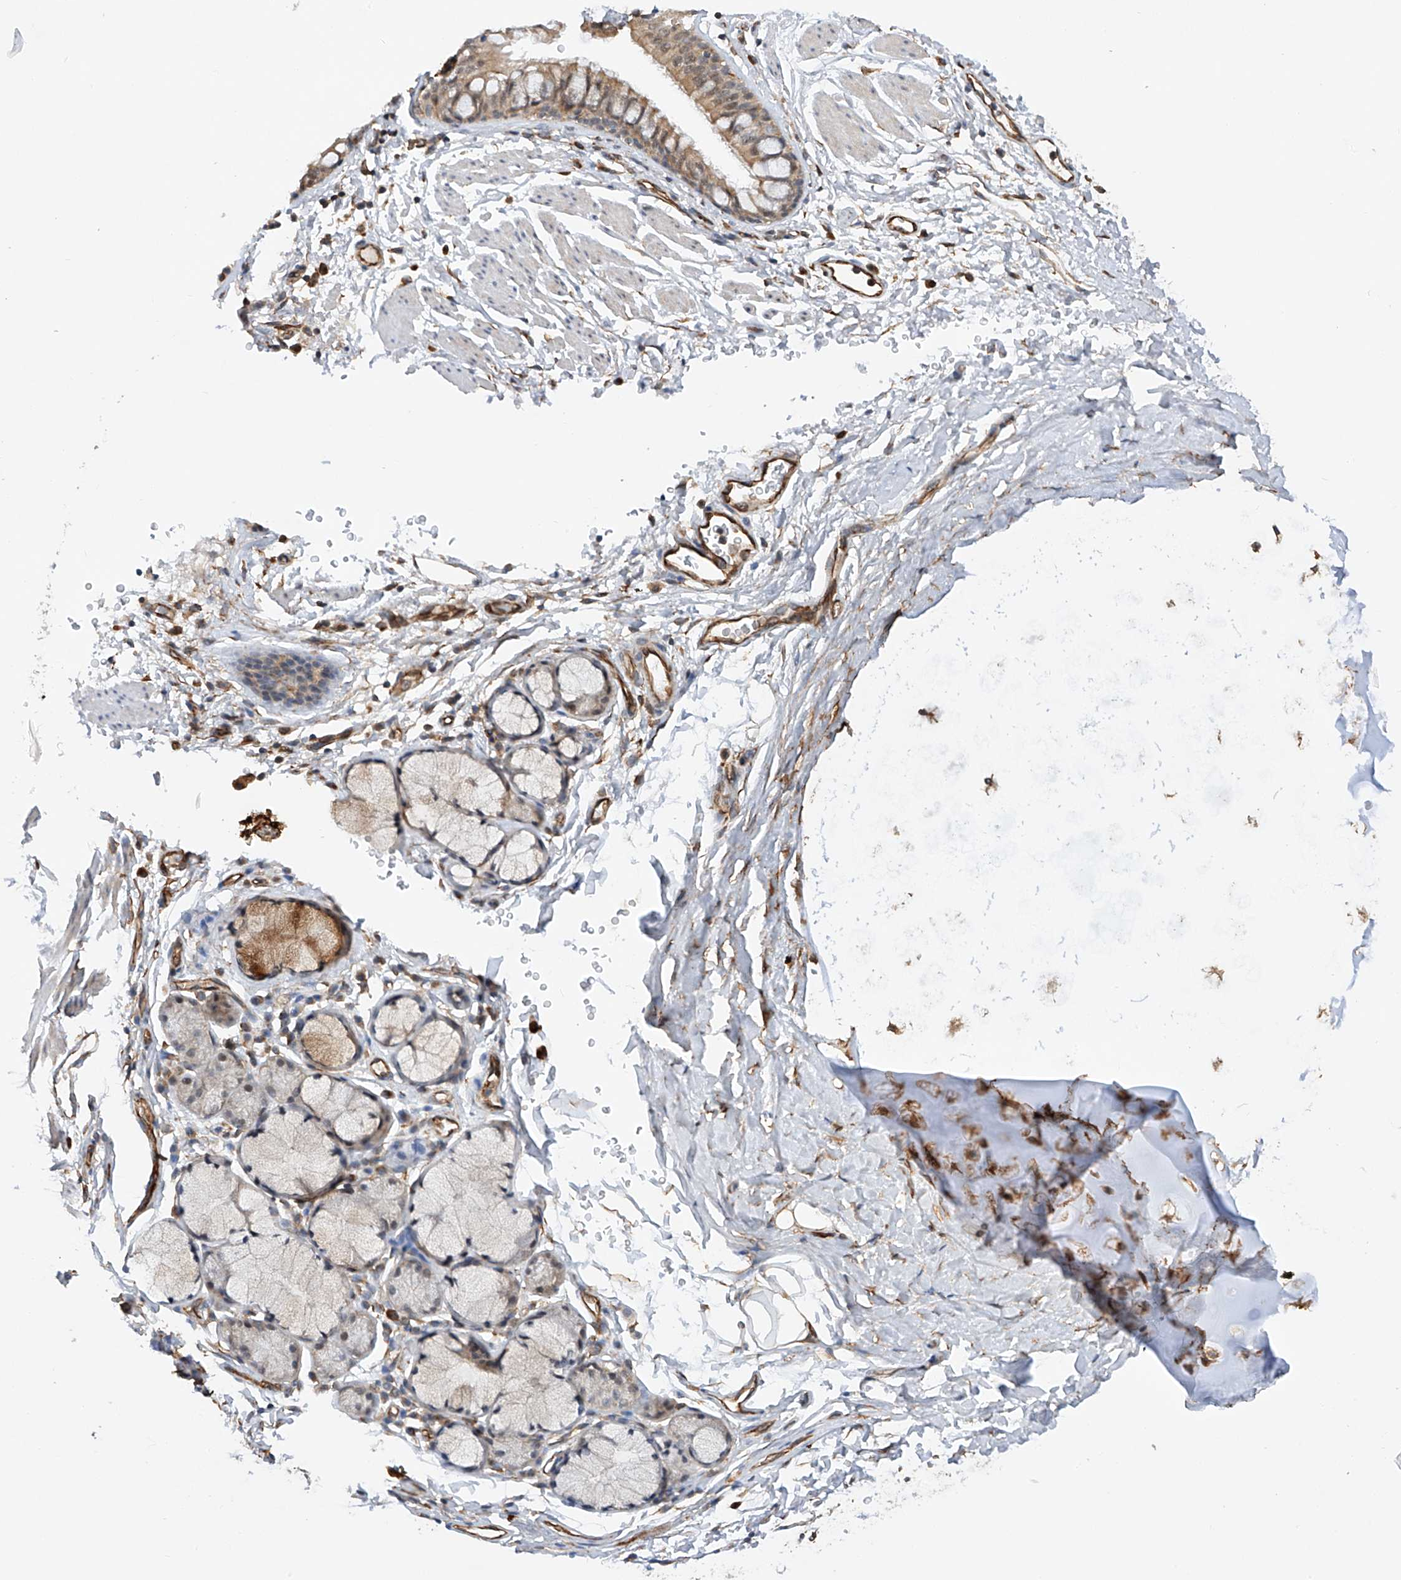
{"staining": {"intensity": "moderate", "quantity": "25%-75%", "location": "cytoplasmic/membranous,nuclear"}, "tissue": "bronchus", "cell_type": "Respiratory epithelial cells", "image_type": "normal", "snomed": [{"axis": "morphology", "description": "Normal tissue, NOS"}, {"axis": "topography", "description": "Cartilage tissue"}, {"axis": "topography", "description": "Bronchus"}], "caption": "High-power microscopy captured an immunohistochemistry image of benign bronchus, revealing moderate cytoplasmic/membranous,nuclear staining in approximately 25%-75% of respiratory epithelial cells.", "gene": "AMD1", "patient": {"sex": "female", "age": 36}}